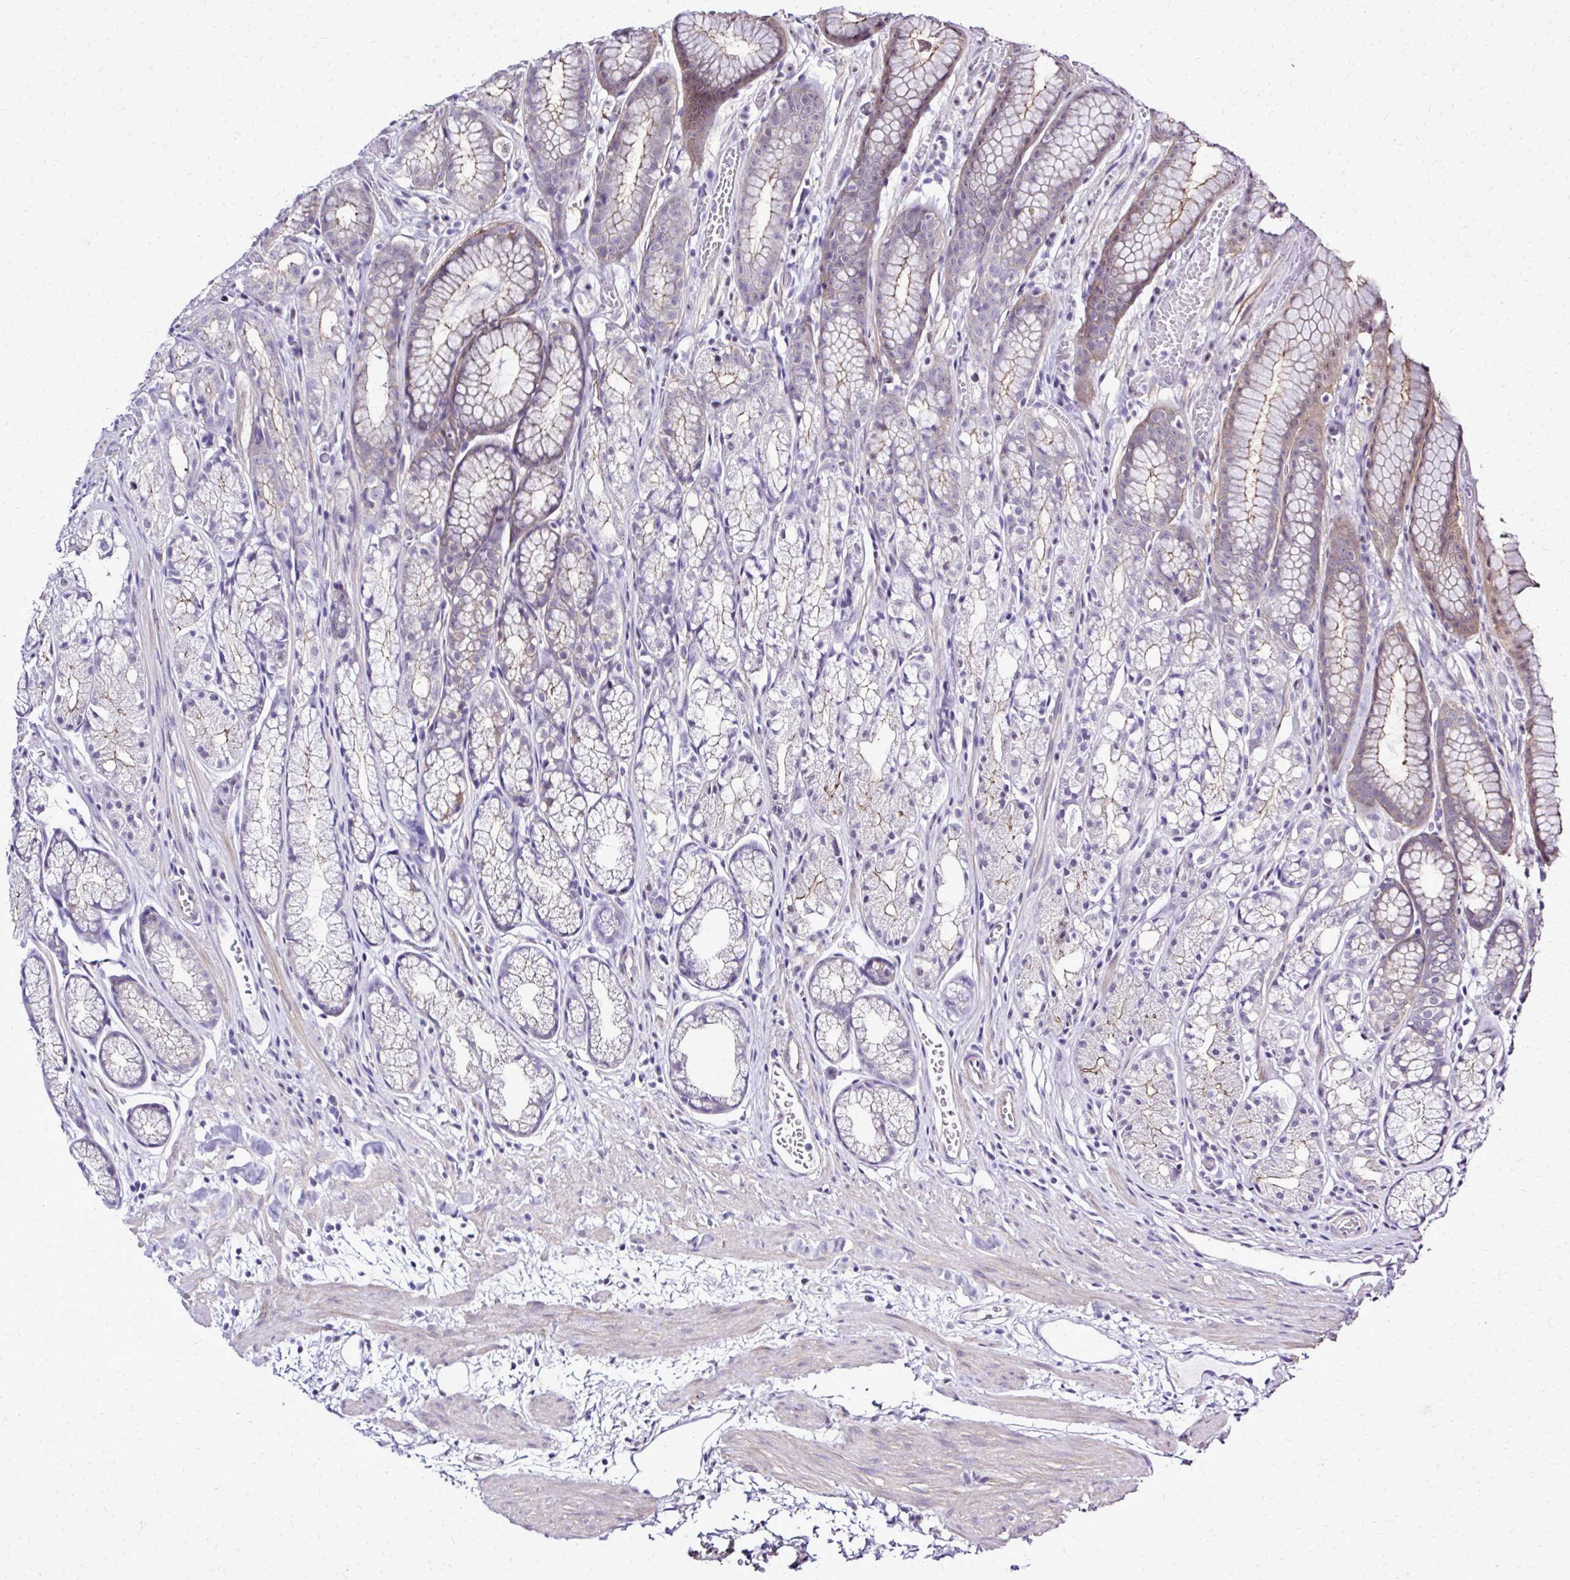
{"staining": {"intensity": "weak", "quantity": "25%-75%", "location": "cytoplasmic/membranous,nuclear"}, "tissue": "stomach", "cell_type": "Glandular cells", "image_type": "normal", "snomed": [{"axis": "morphology", "description": "Normal tissue, NOS"}, {"axis": "topography", "description": "Smooth muscle"}, {"axis": "topography", "description": "Stomach"}], "caption": "Protein staining of normal stomach displays weak cytoplasmic/membranous,nuclear staining in approximately 25%-75% of glandular cells. (Stains: DAB in brown, nuclei in blue, Microscopy: brightfield microscopy at high magnification).", "gene": "RASL11B", "patient": {"sex": "male", "age": 70}}